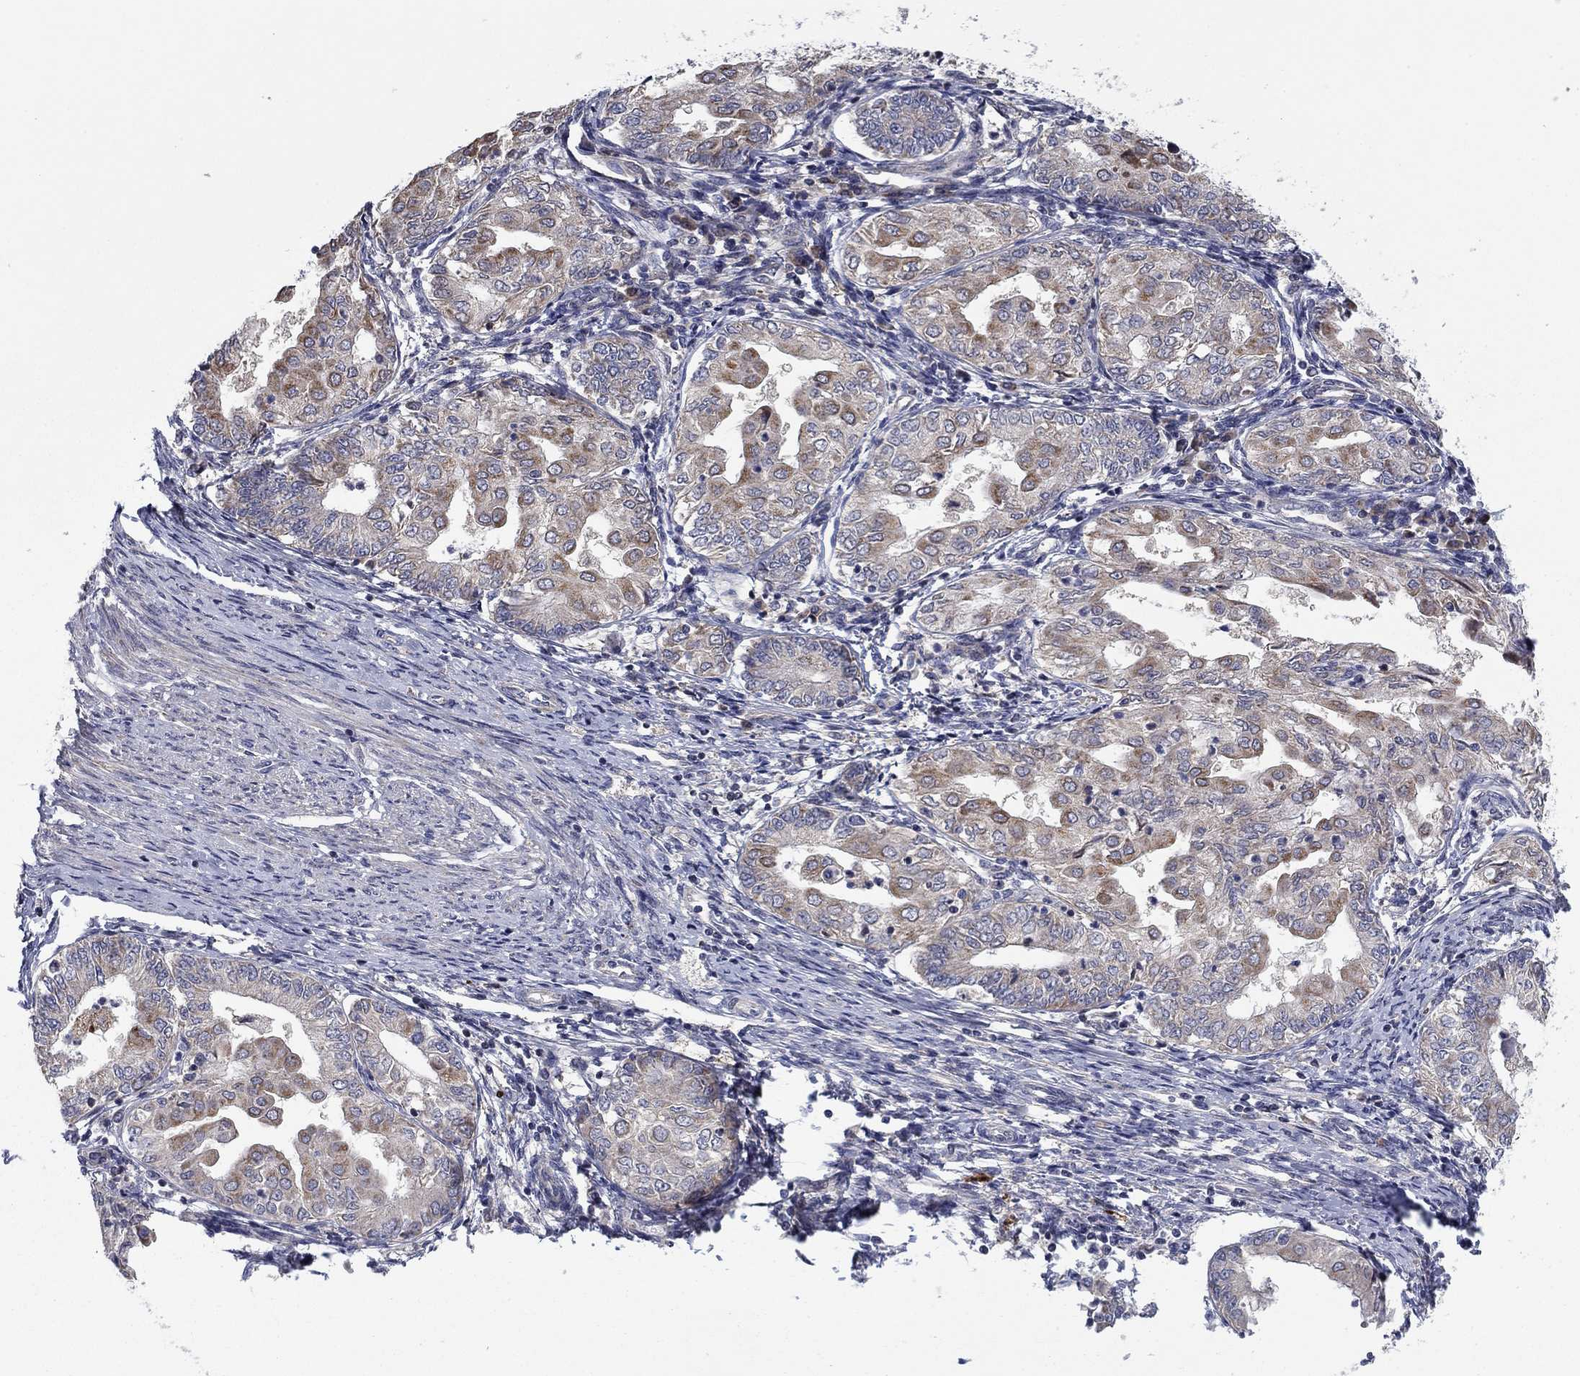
{"staining": {"intensity": "weak", "quantity": "25%-75%", "location": "cytoplasmic/membranous"}, "tissue": "endometrial cancer", "cell_type": "Tumor cells", "image_type": "cancer", "snomed": [{"axis": "morphology", "description": "Adenocarcinoma, NOS"}, {"axis": "topography", "description": "Endometrium"}], "caption": "Protein expression analysis of endometrial cancer demonstrates weak cytoplasmic/membranous staining in approximately 25%-75% of tumor cells.", "gene": "MMAA", "patient": {"sex": "female", "age": 68}}